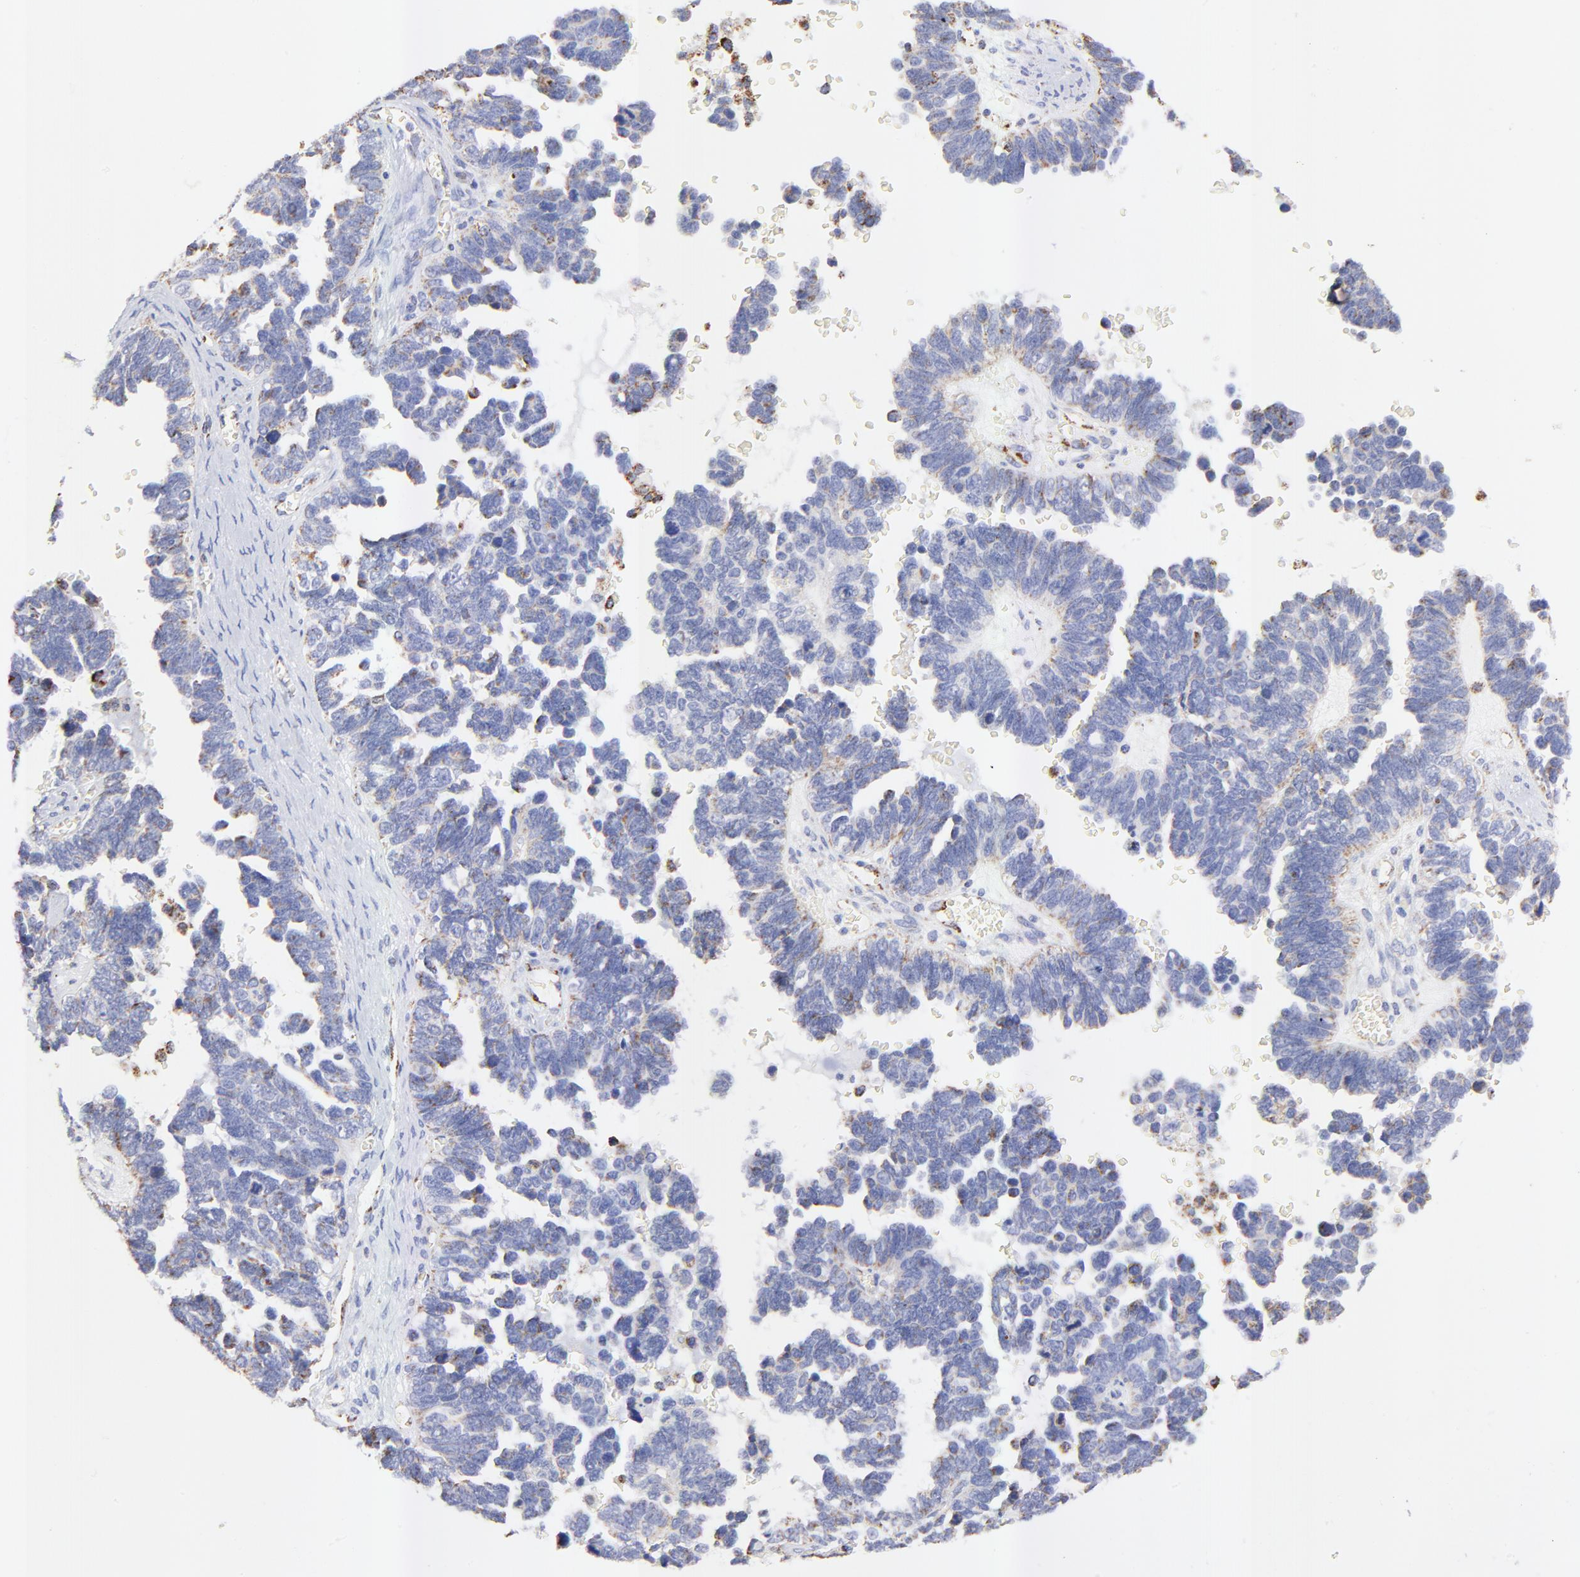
{"staining": {"intensity": "weak", "quantity": "25%-75%", "location": "cytoplasmic/membranous"}, "tissue": "ovarian cancer", "cell_type": "Tumor cells", "image_type": "cancer", "snomed": [{"axis": "morphology", "description": "Cystadenocarcinoma, serous, NOS"}, {"axis": "topography", "description": "Ovary"}], "caption": "DAB immunohistochemical staining of ovarian cancer (serous cystadenocarcinoma) shows weak cytoplasmic/membranous protein positivity in about 25%-75% of tumor cells.", "gene": "COX4I1", "patient": {"sex": "female", "age": 69}}